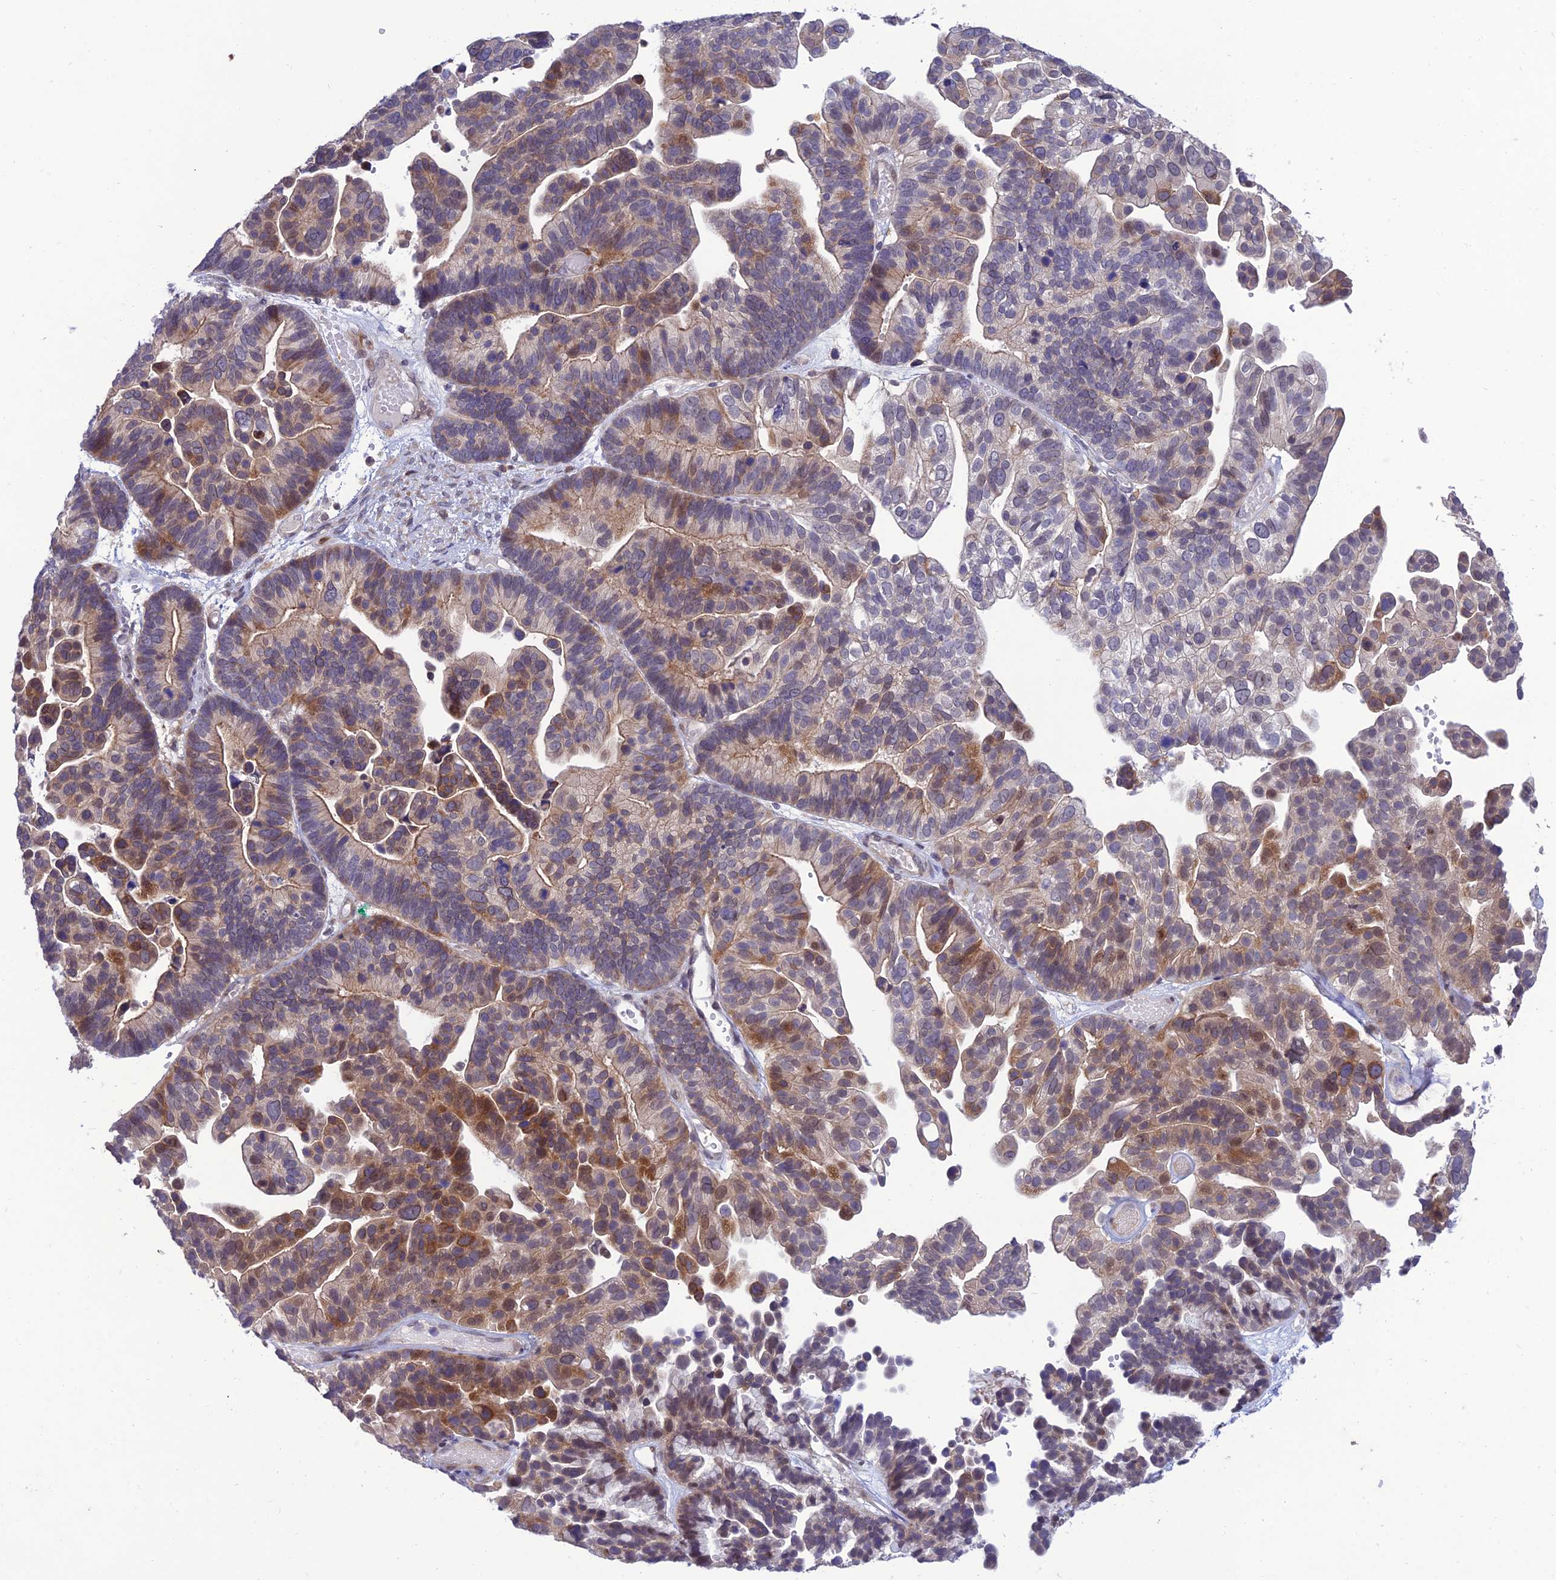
{"staining": {"intensity": "moderate", "quantity": "25%-75%", "location": "cytoplasmic/membranous,nuclear"}, "tissue": "ovarian cancer", "cell_type": "Tumor cells", "image_type": "cancer", "snomed": [{"axis": "morphology", "description": "Cystadenocarcinoma, serous, NOS"}, {"axis": "topography", "description": "Ovary"}], "caption": "Protein analysis of ovarian serous cystadenocarcinoma tissue shows moderate cytoplasmic/membranous and nuclear positivity in approximately 25%-75% of tumor cells.", "gene": "FAM76A", "patient": {"sex": "female", "age": 56}}